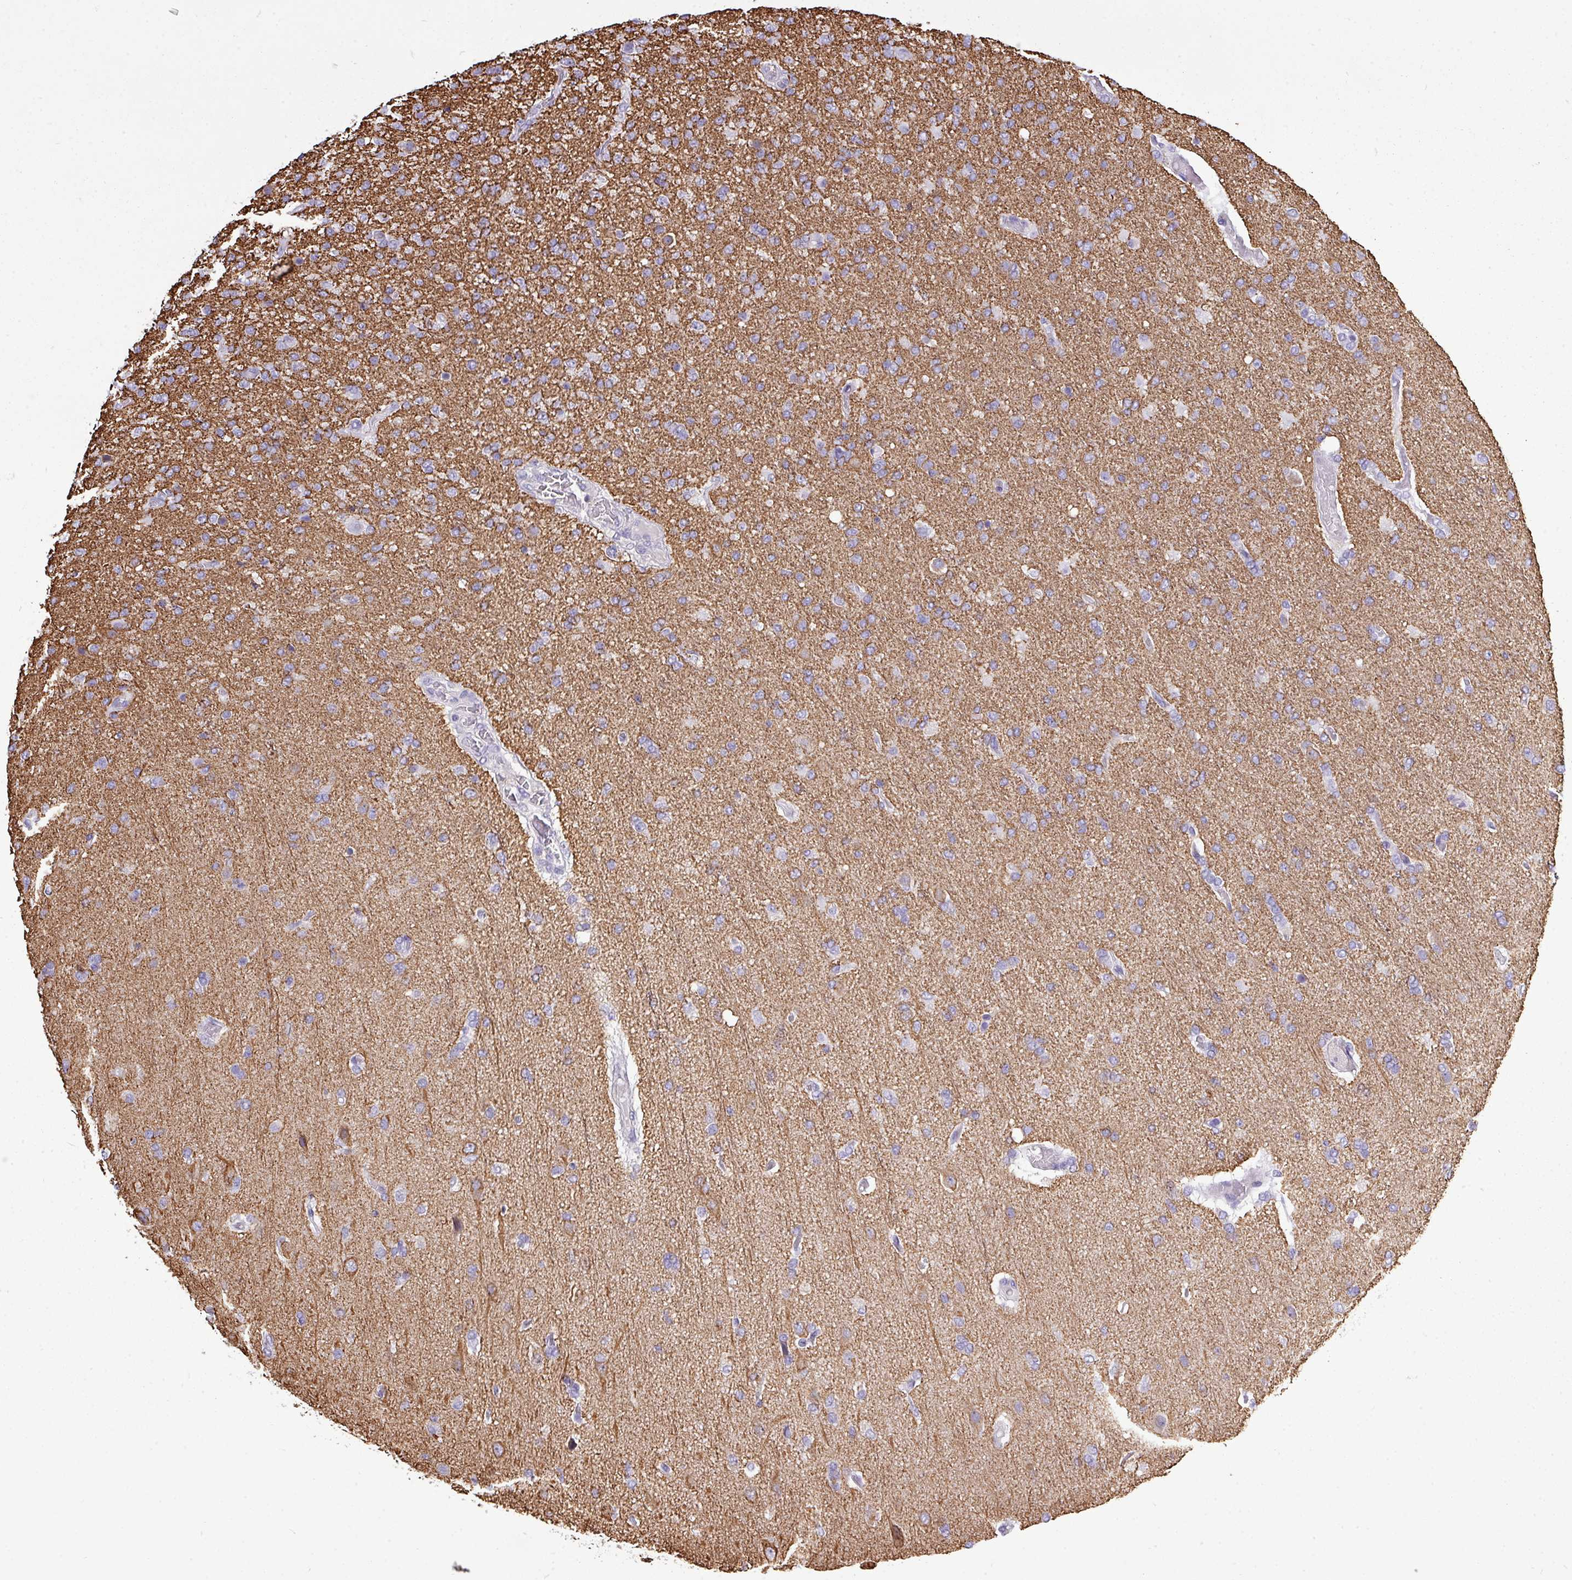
{"staining": {"intensity": "negative", "quantity": "none", "location": "none"}, "tissue": "glioma", "cell_type": "Tumor cells", "image_type": "cancer", "snomed": [{"axis": "morphology", "description": "Glioma, malignant, High grade"}, {"axis": "topography", "description": "Brain"}], "caption": "This is a histopathology image of immunohistochemistry staining of malignant glioma (high-grade), which shows no expression in tumor cells. The staining is performed using DAB (3,3'-diaminobenzidine) brown chromogen with nuclei counter-stained in using hematoxylin.", "gene": "DNAAF9", "patient": {"sex": "female", "age": 74}}